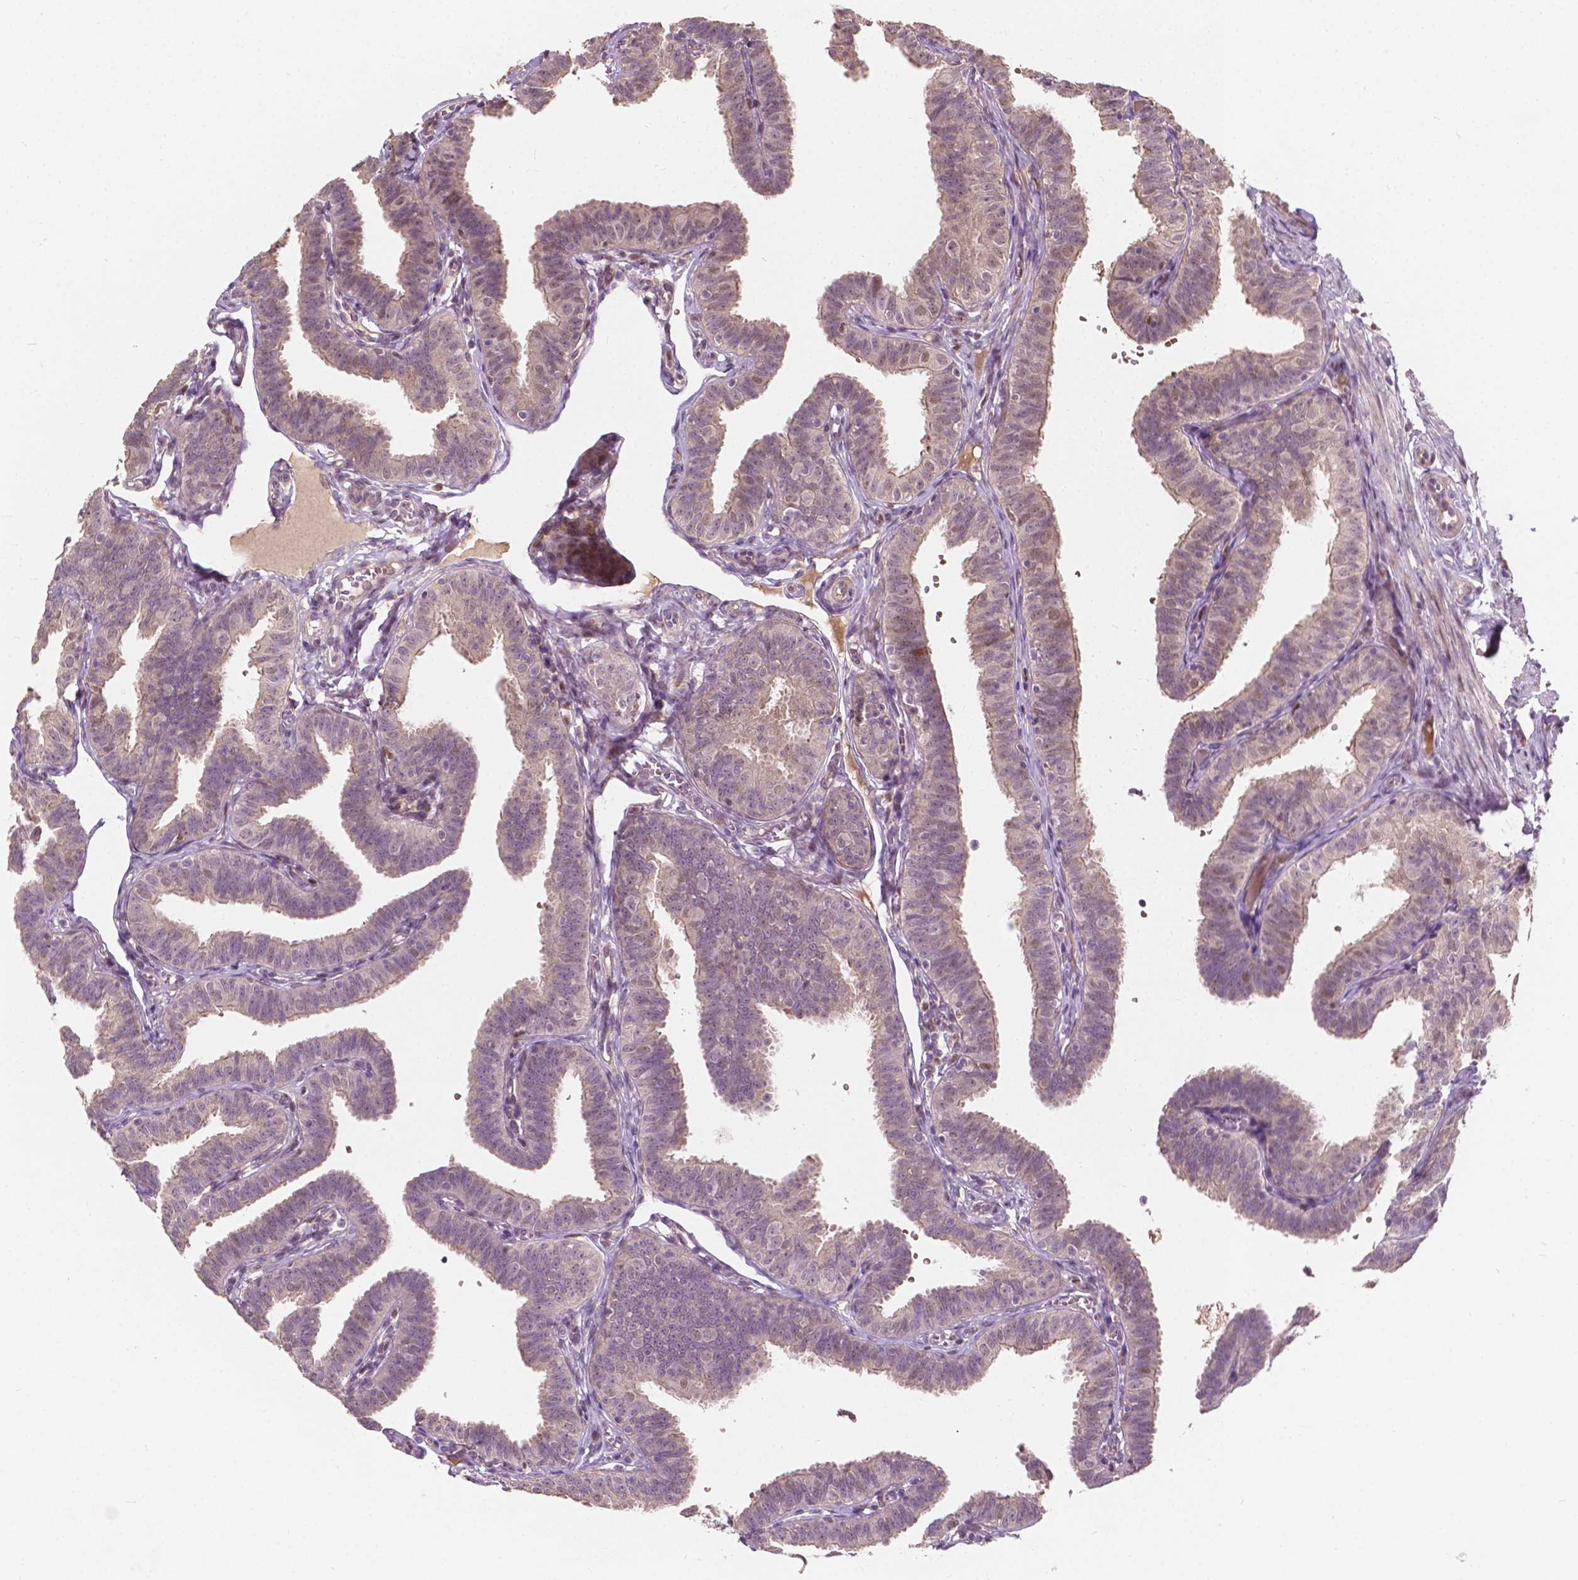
{"staining": {"intensity": "weak", "quantity": "<25%", "location": "cytoplasmic/membranous"}, "tissue": "fallopian tube", "cell_type": "Glandular cells", "image_type": "normal", "snomed": [{"axis": "morphology", "description": "Normal tissue, NOS"}, {"axis": "topography", "description": "Fallopian tube"}], "caption": "Histopathology image shows no significant protein positivity in glandular cells of unremarkable fallopian tube.", "gene": "DUSP16", "patient": {"sex": "female", "age": 25}}